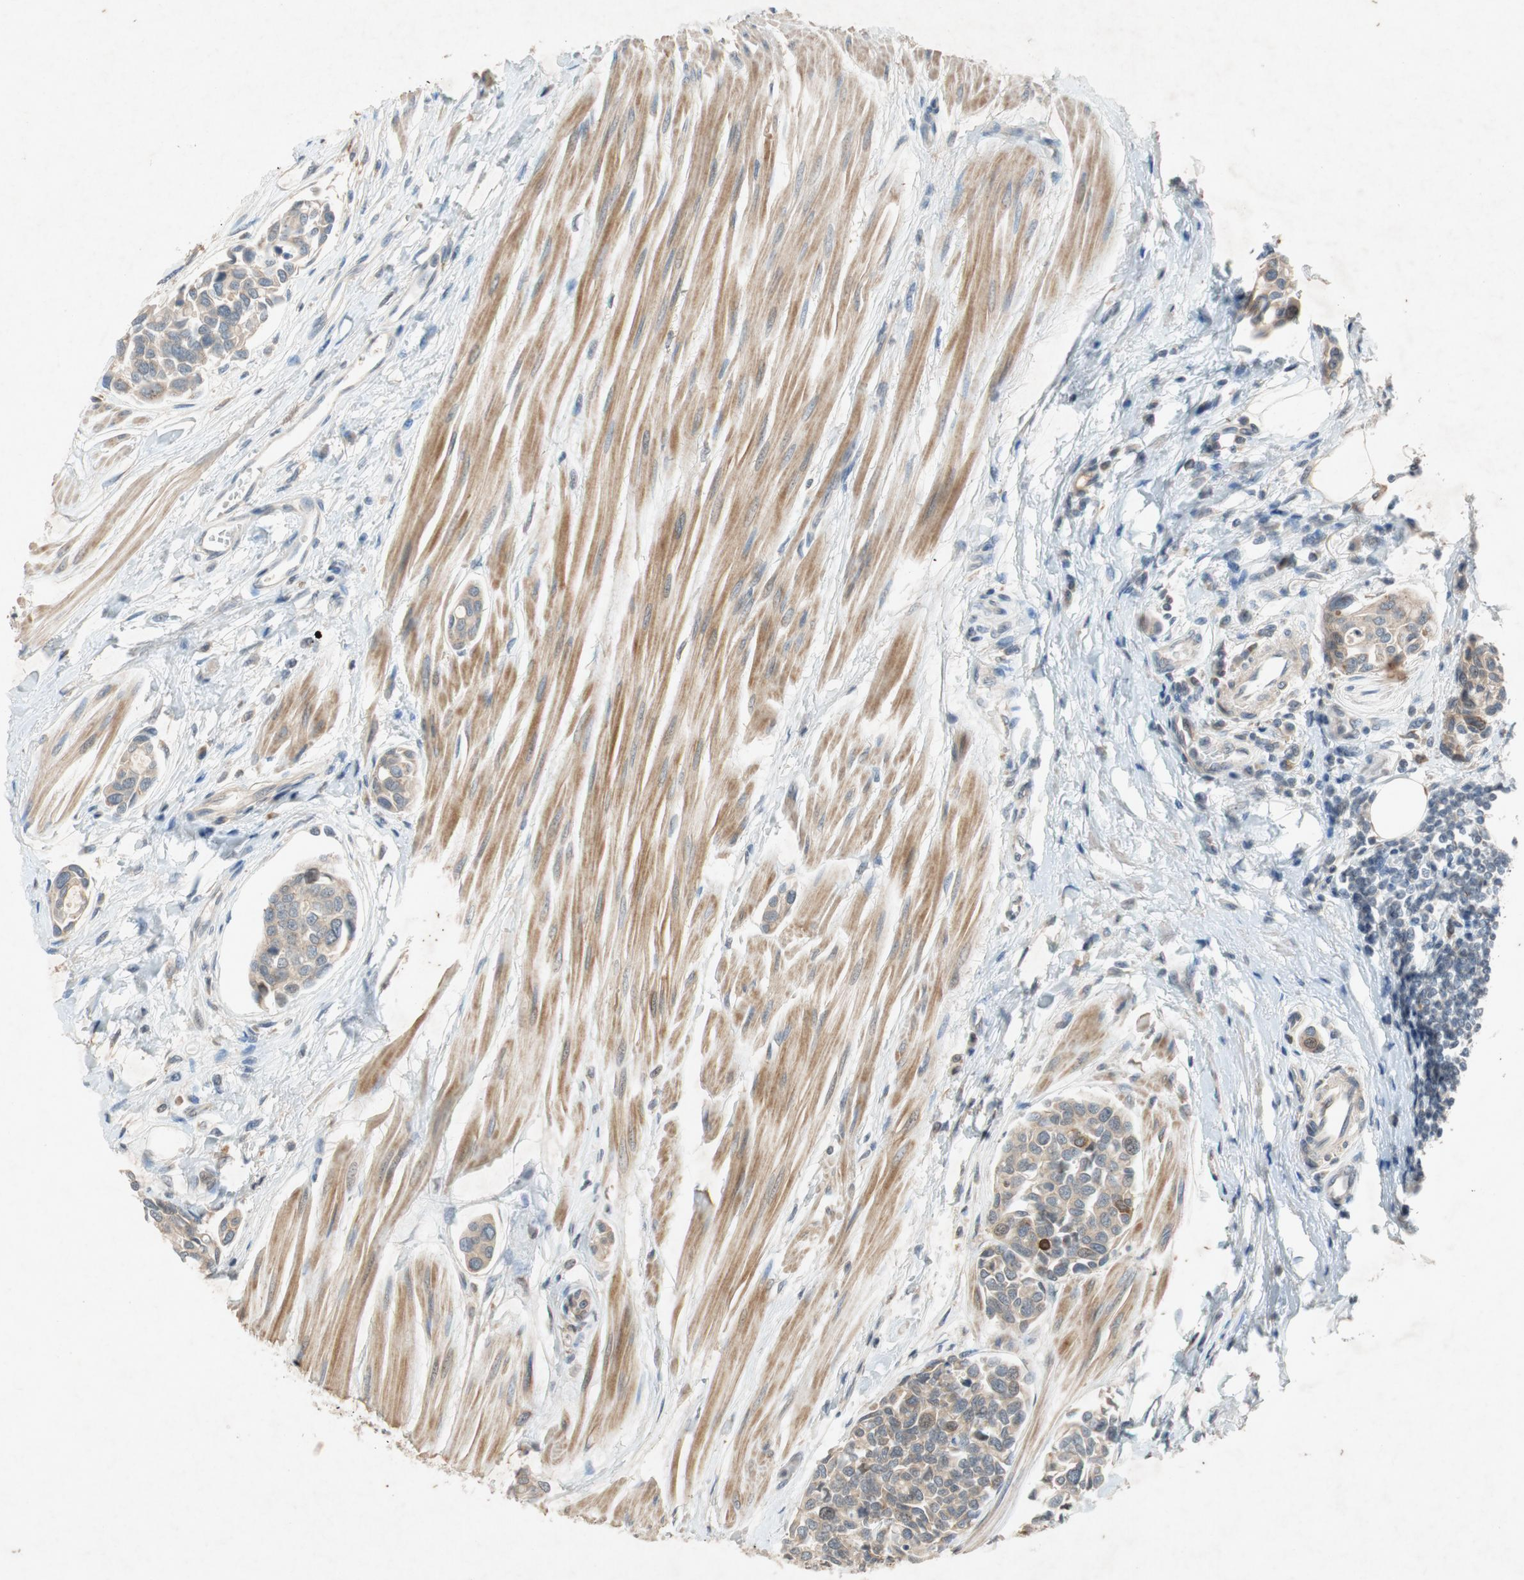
{"staining": {"intensity": "weak", "quantity": ">75%", "location": "cytoplasmic/membranous"}, "tissue": "urothelial cancer", "cell_type": "Tumor cells", "image_type": "cancer", "snomed": [{"axis": "morphology", "description": "Urothelial carcinoma, High grade"}, {"axis": "topography", "description": "Urinary bladder"}], "caption": "Weak cytoplasmic/membranous expression is present in about >75% of tumor cells in high-grade urothelial carcinoma.", "gene": "ATP2C1", "patient": {"sex": "male", "age": 78}}